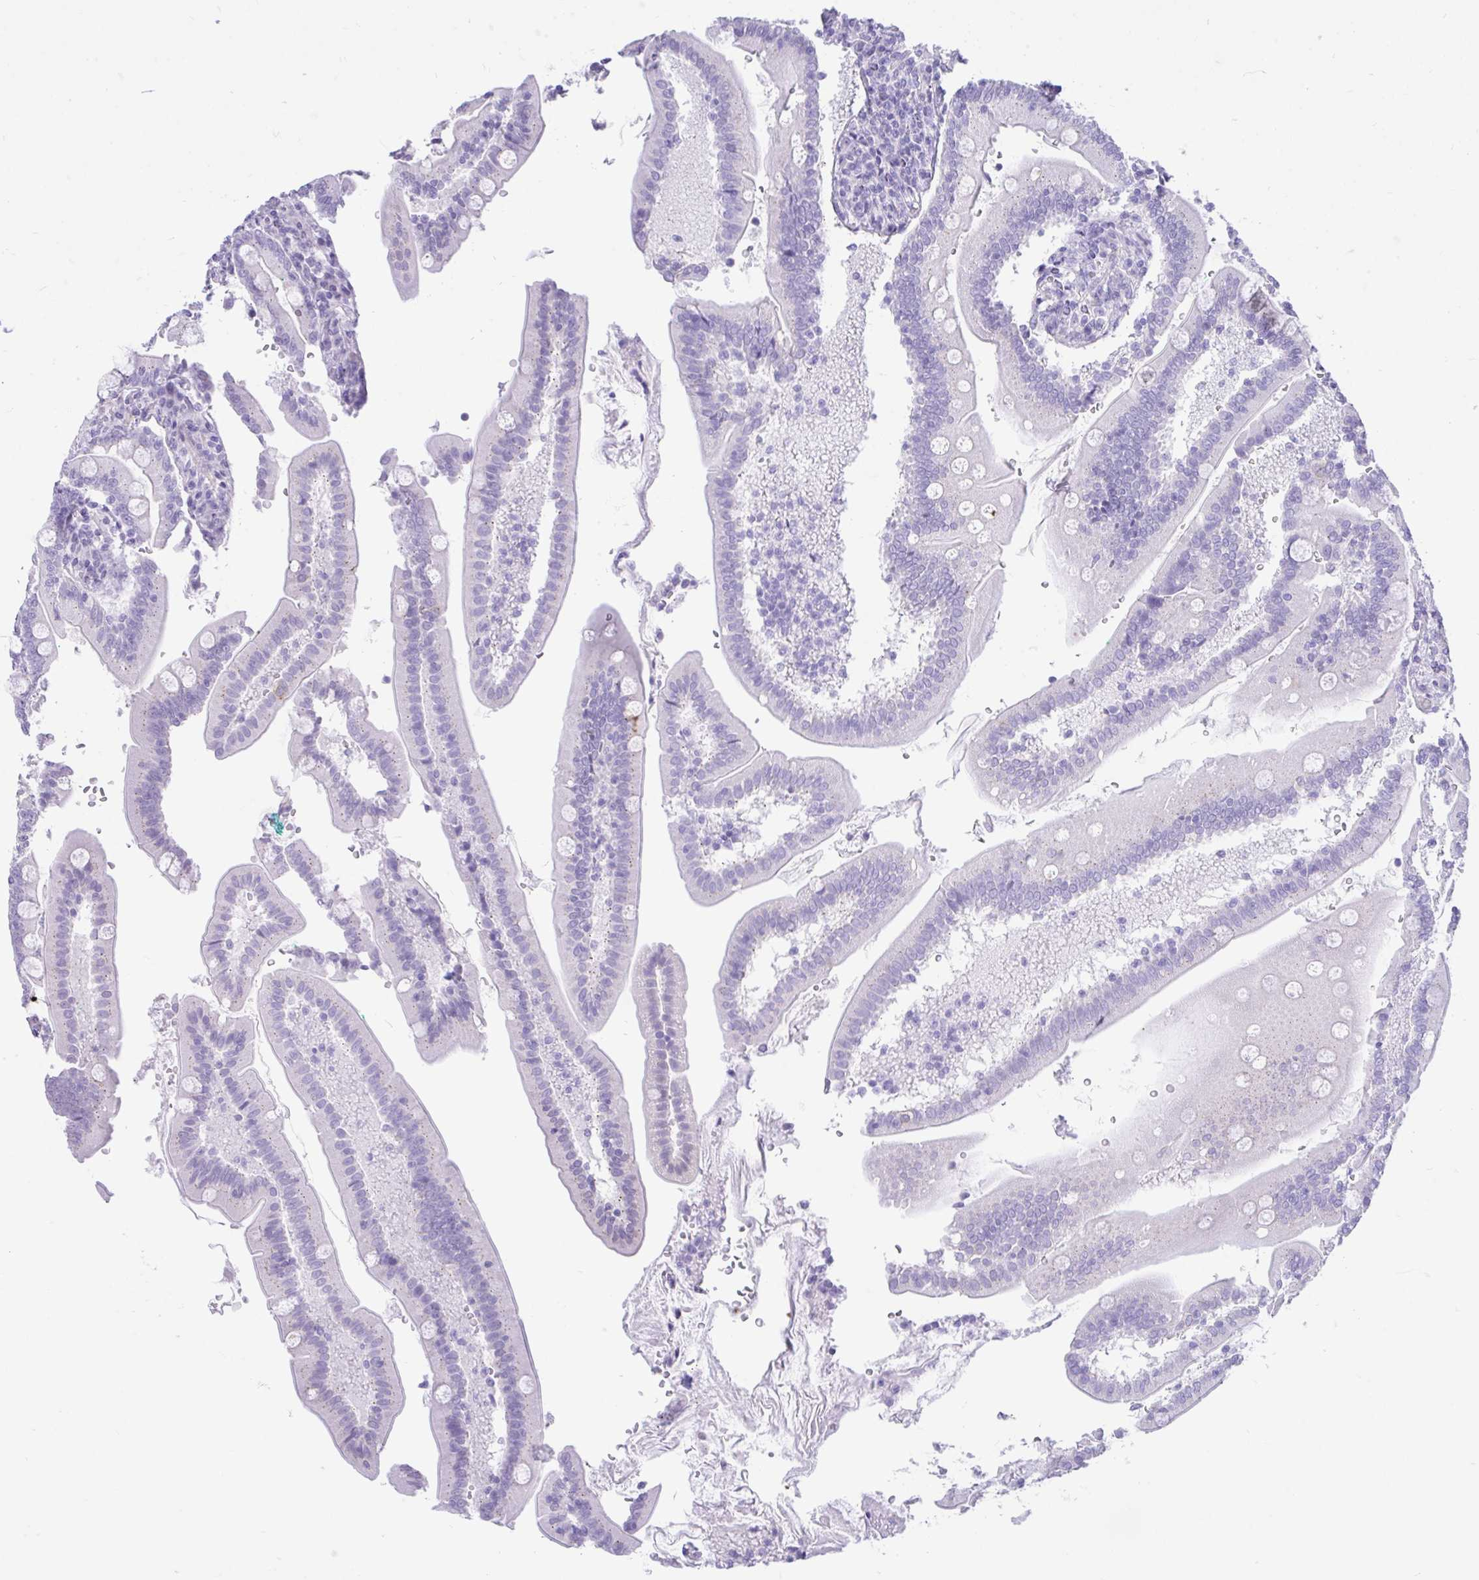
{"staining": {"intensity": "negative", "quantity": "none", "location": "none"}, "tissue": "duodenum", "cell_type": "Glandular cells", "image_type": "normal", "snomed": [{"axis": "morphology", "description": "Normal tissue, NOS"}, {"axis": "topography", "description": "Duodenum"}], "caption": "Human duodenum stained for a protein using immunohistochemistry (IHC) reveals no staining in glandular cells.", "gene": "REEP1", "patient": {"sex": "female", "age": 67}}